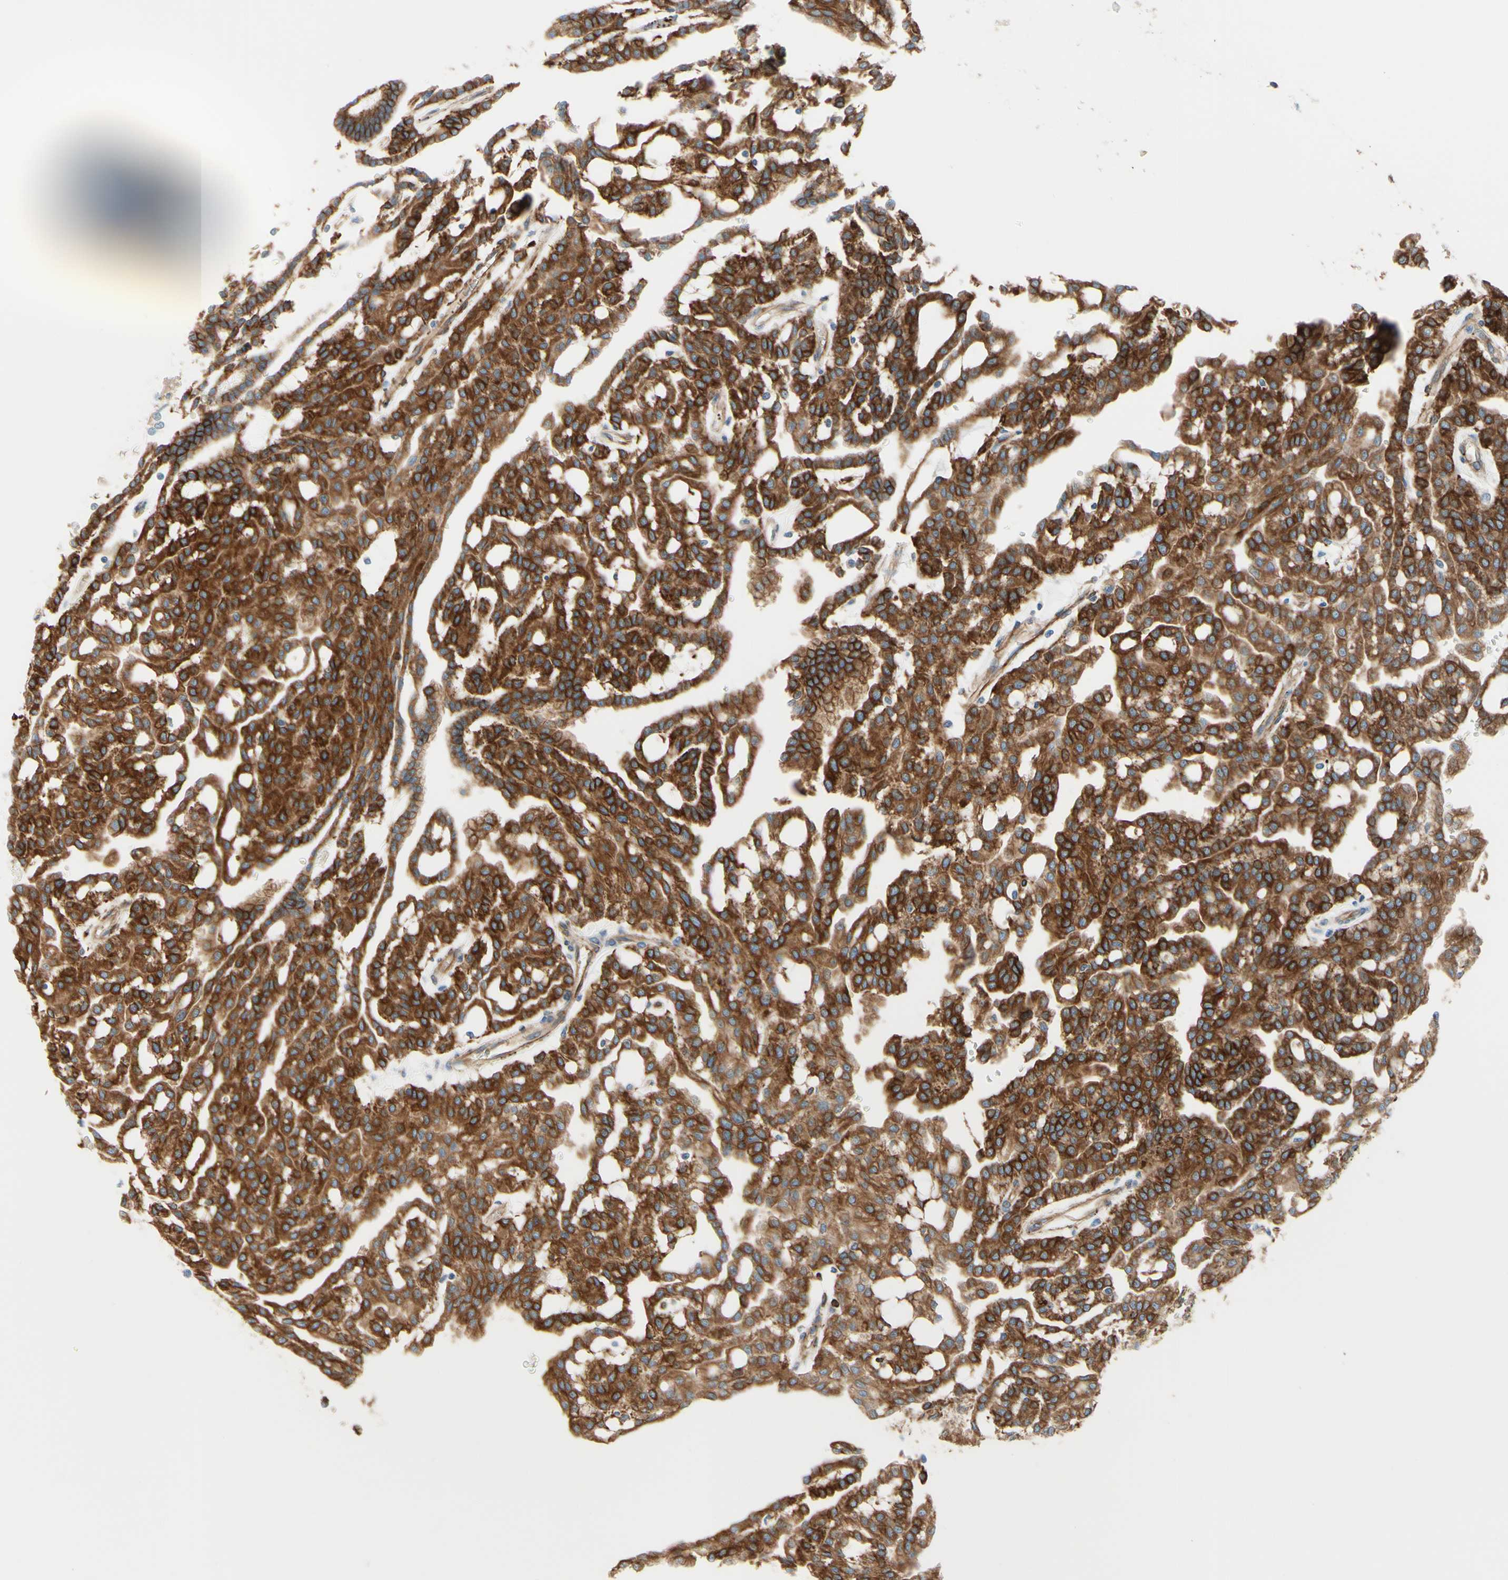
{"staining": {"intensity": "strong", "quantity": ">75%", "location": "cytoplasmic/membranous"}, "tissue": "renal cancer", "cell_type": "Tumor cells", "image_type": "cancer", "snomed": [{"axis": "morphology", "description": "Adenocarcinoma, NOS"}, {"axis": "topography", "description": "Kidney"}], "caption": "Immunohistochemistry (IHC) image of human adenocarcinoma (renal) stained for a protein (brown), which displays high levels of strong cytoplasmic/membranous staining in approximately >75% of tumor cells.", "gene": "ENDOD1", "patient": {"sex": "male", "age": 63}}